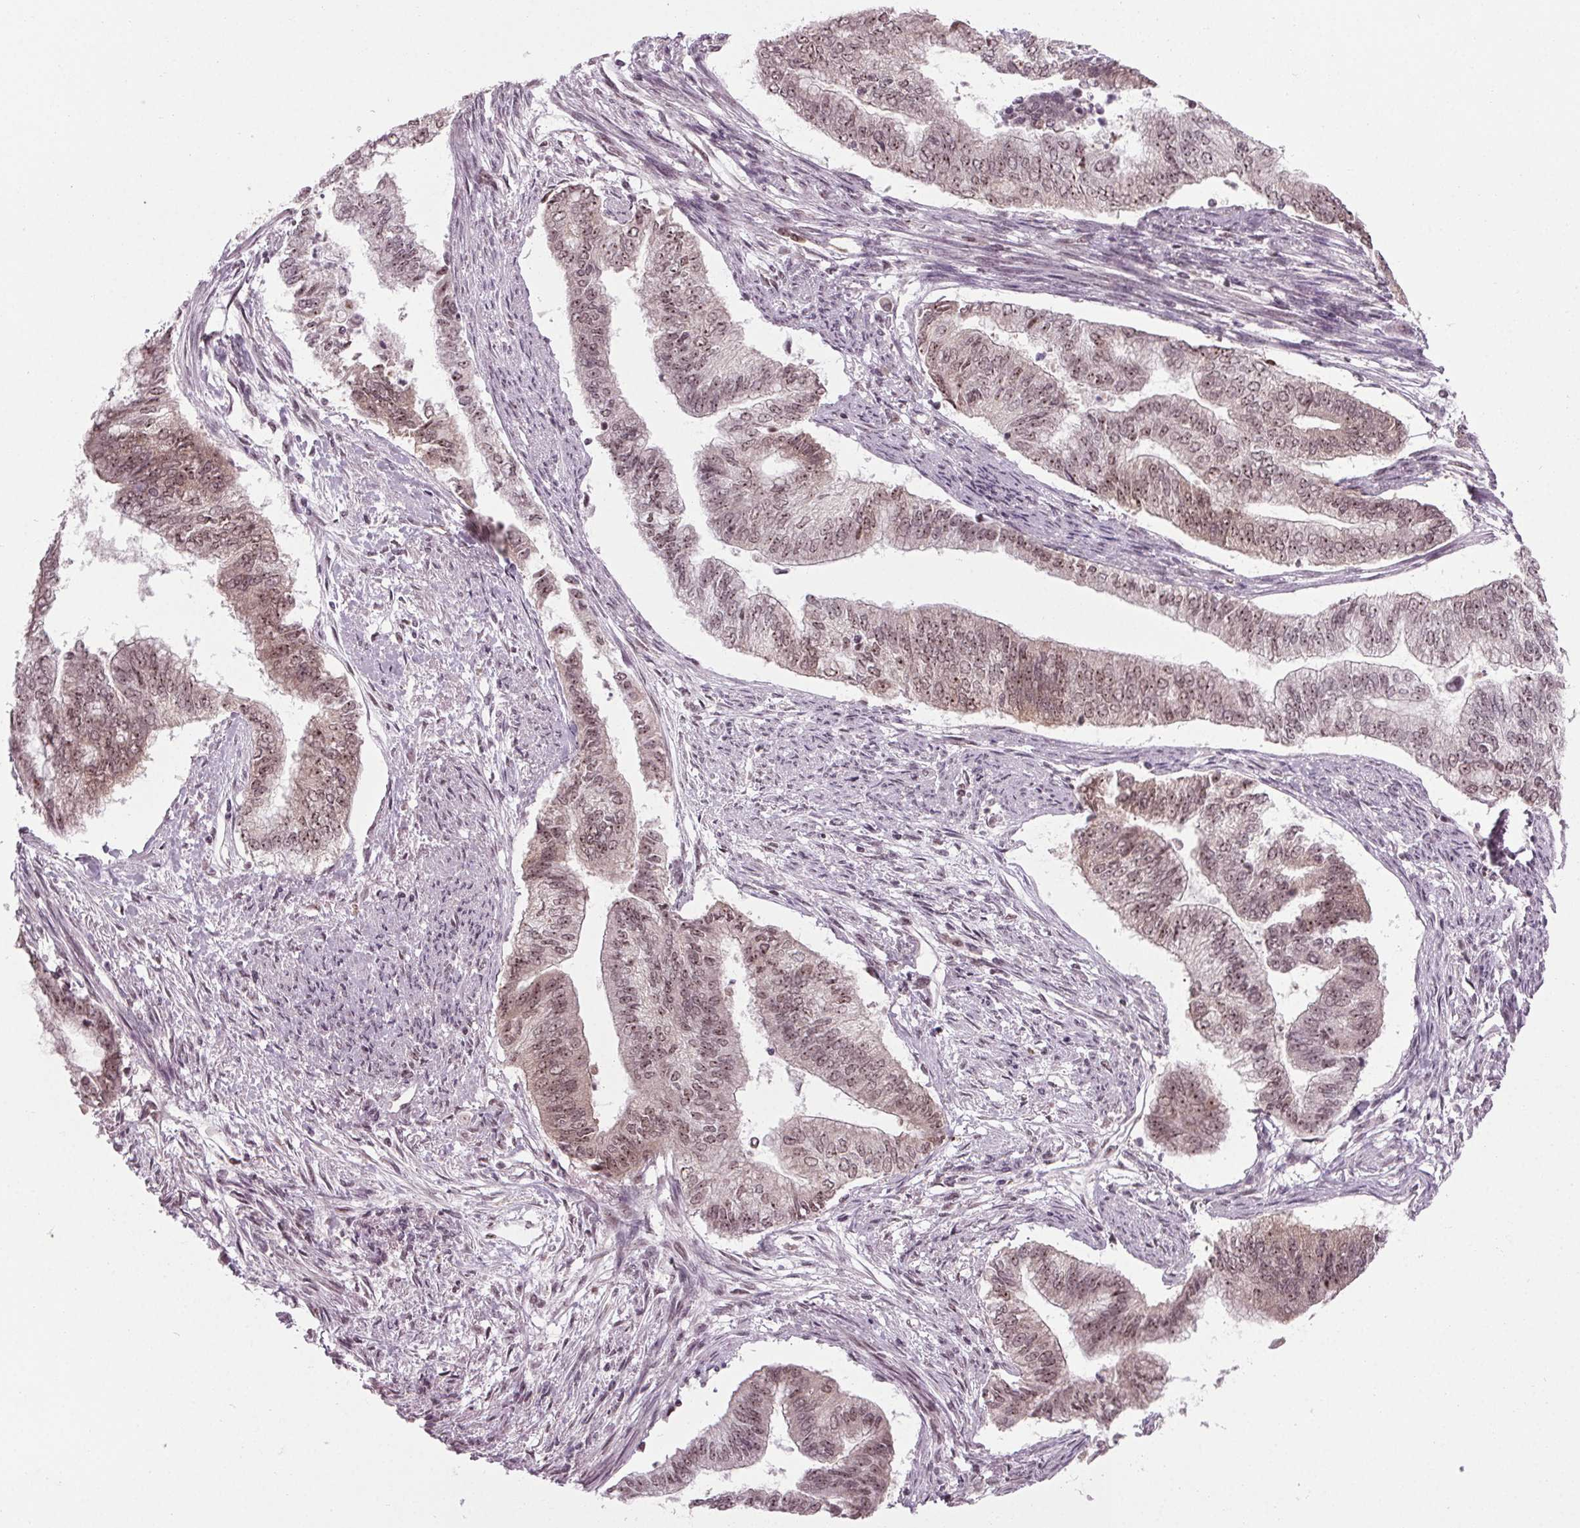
{"staining": {"intensity": "weak", "quantity": ">75%", "location": "nuclear"}, "tissue": "endometrial cancer", "cell_type": "Tumor cells", "image_type": "cancer", "snomed": [{"axis": "morphology", "description": "Adenocarcinoma, NOS"}, {"axis": "topography", "description": "Endometrium"}], "caption": "Approximately >75% of tumor cells in human endometrial adenocarcinoma demonstrate weak nuclear protein positivity as visualized by brown immunohistochemical staining.", "gene": "DDX41", "patient": {"sex": "female", "age": 65}}